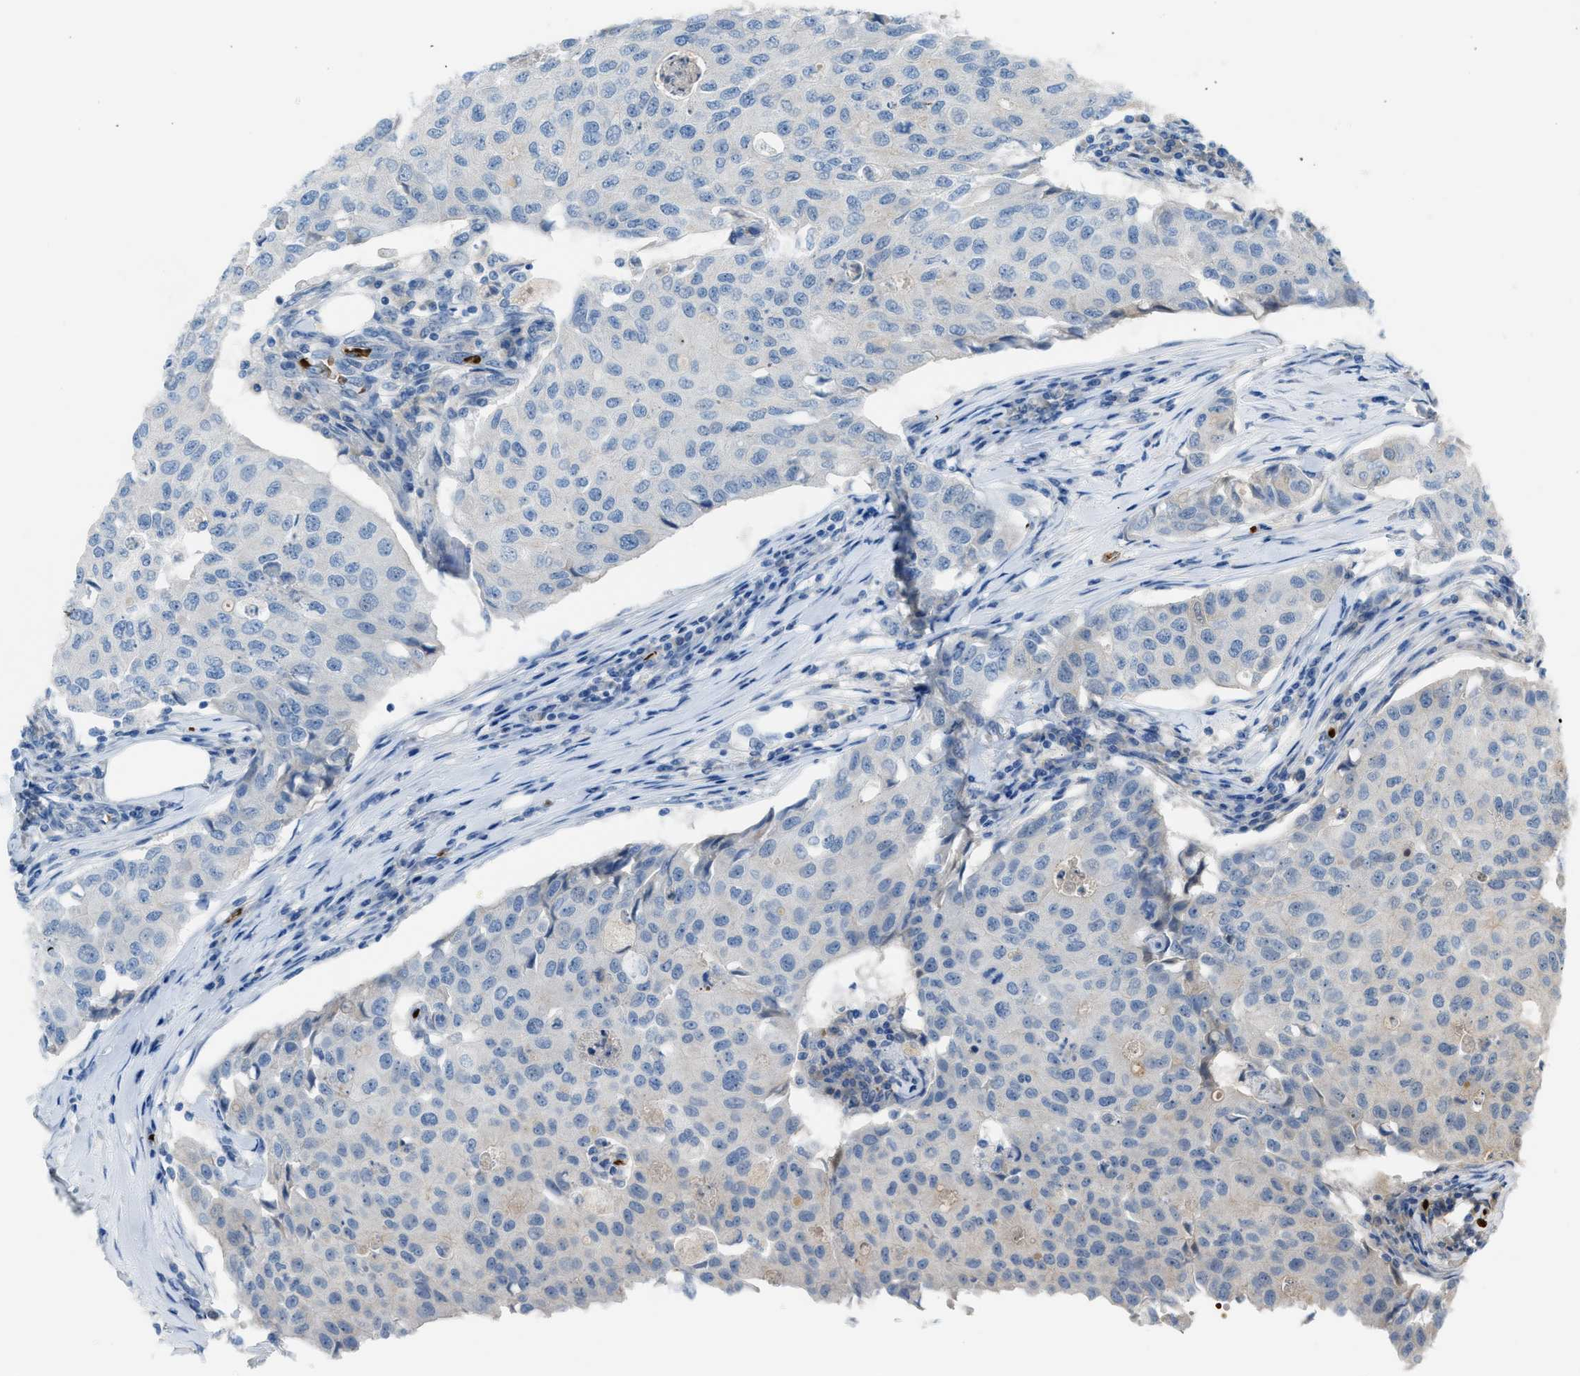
{"staining": {"intensity": "negative", "quantity": "none", "location": "none"}, "tissue": "breast cancer", "cell_type": "Tumor cells", "image_type": "cancer", "snomed": [{"axis": "morphology", "description": "Duct carcinoma"}, {"axis": "topography", "description": "Breast"}], "caption": "Histopathology image shows no significant protein staining in tumor cells of breast cancer.", "gene": "CFAP77", "patient": {"sex": "female", "age": 80}}